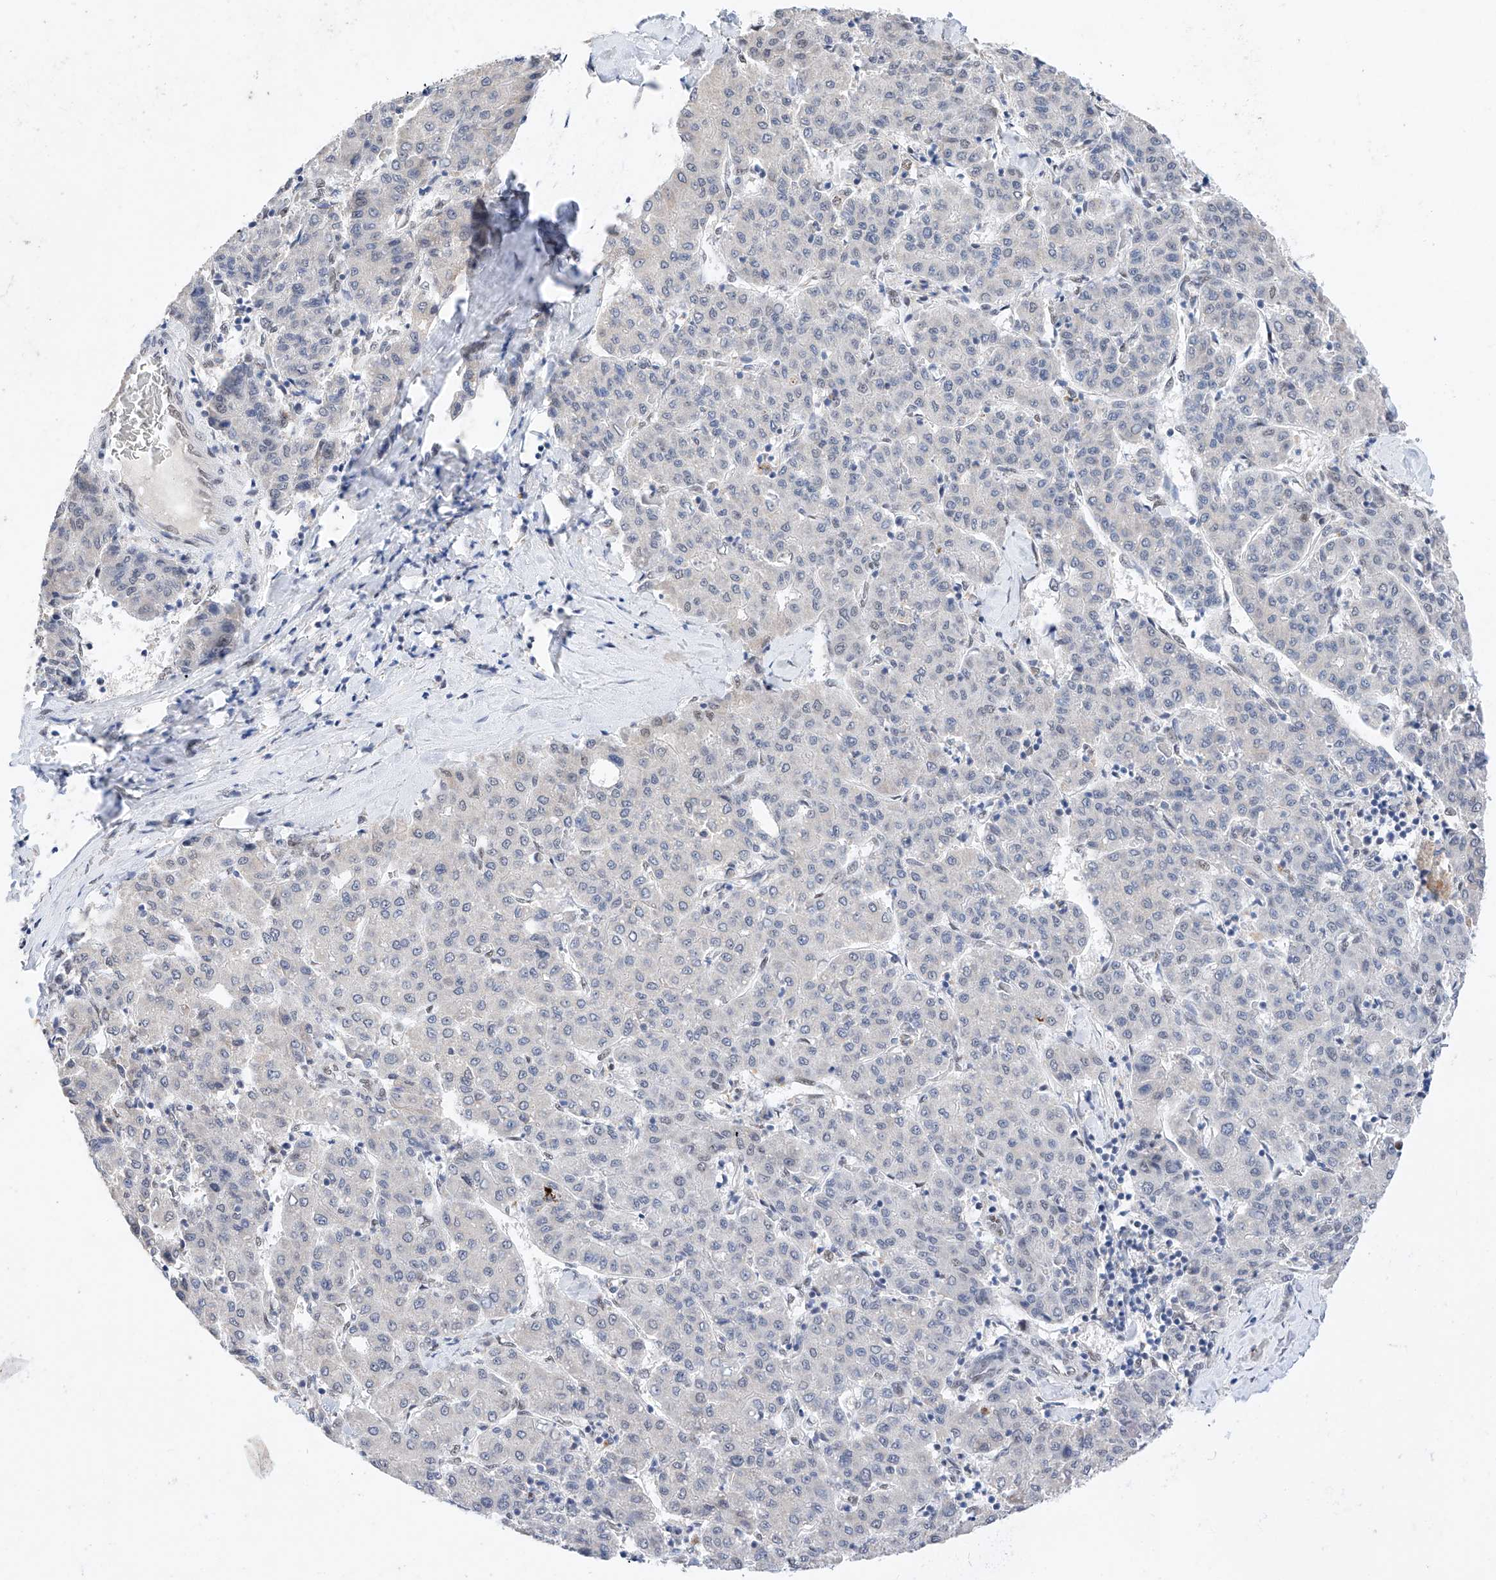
{"staining": {"intensity": "negative", "quantity": "none", "location": "none"}, "tissue": "liver cancer", "cell_type": "Tumor cells", "image_type": "cancer", "snomed": [{"axis": "morphology", "description": "Carcinoma, Hepatocellular, NOS"}, {"axis": "topography", "description": "Liver"}], "caption": "Tumor cells show no significant protein positivity in liver cancer (hepatocellular carcinoma). Brightfield microscopy of immunohistochemistry (IHC) stained with DAB (brown) and hematoxylin (blue), captured at high magnification.", "gene": "KCNJ1", "patient": {"sex": "male", "age": 65}}